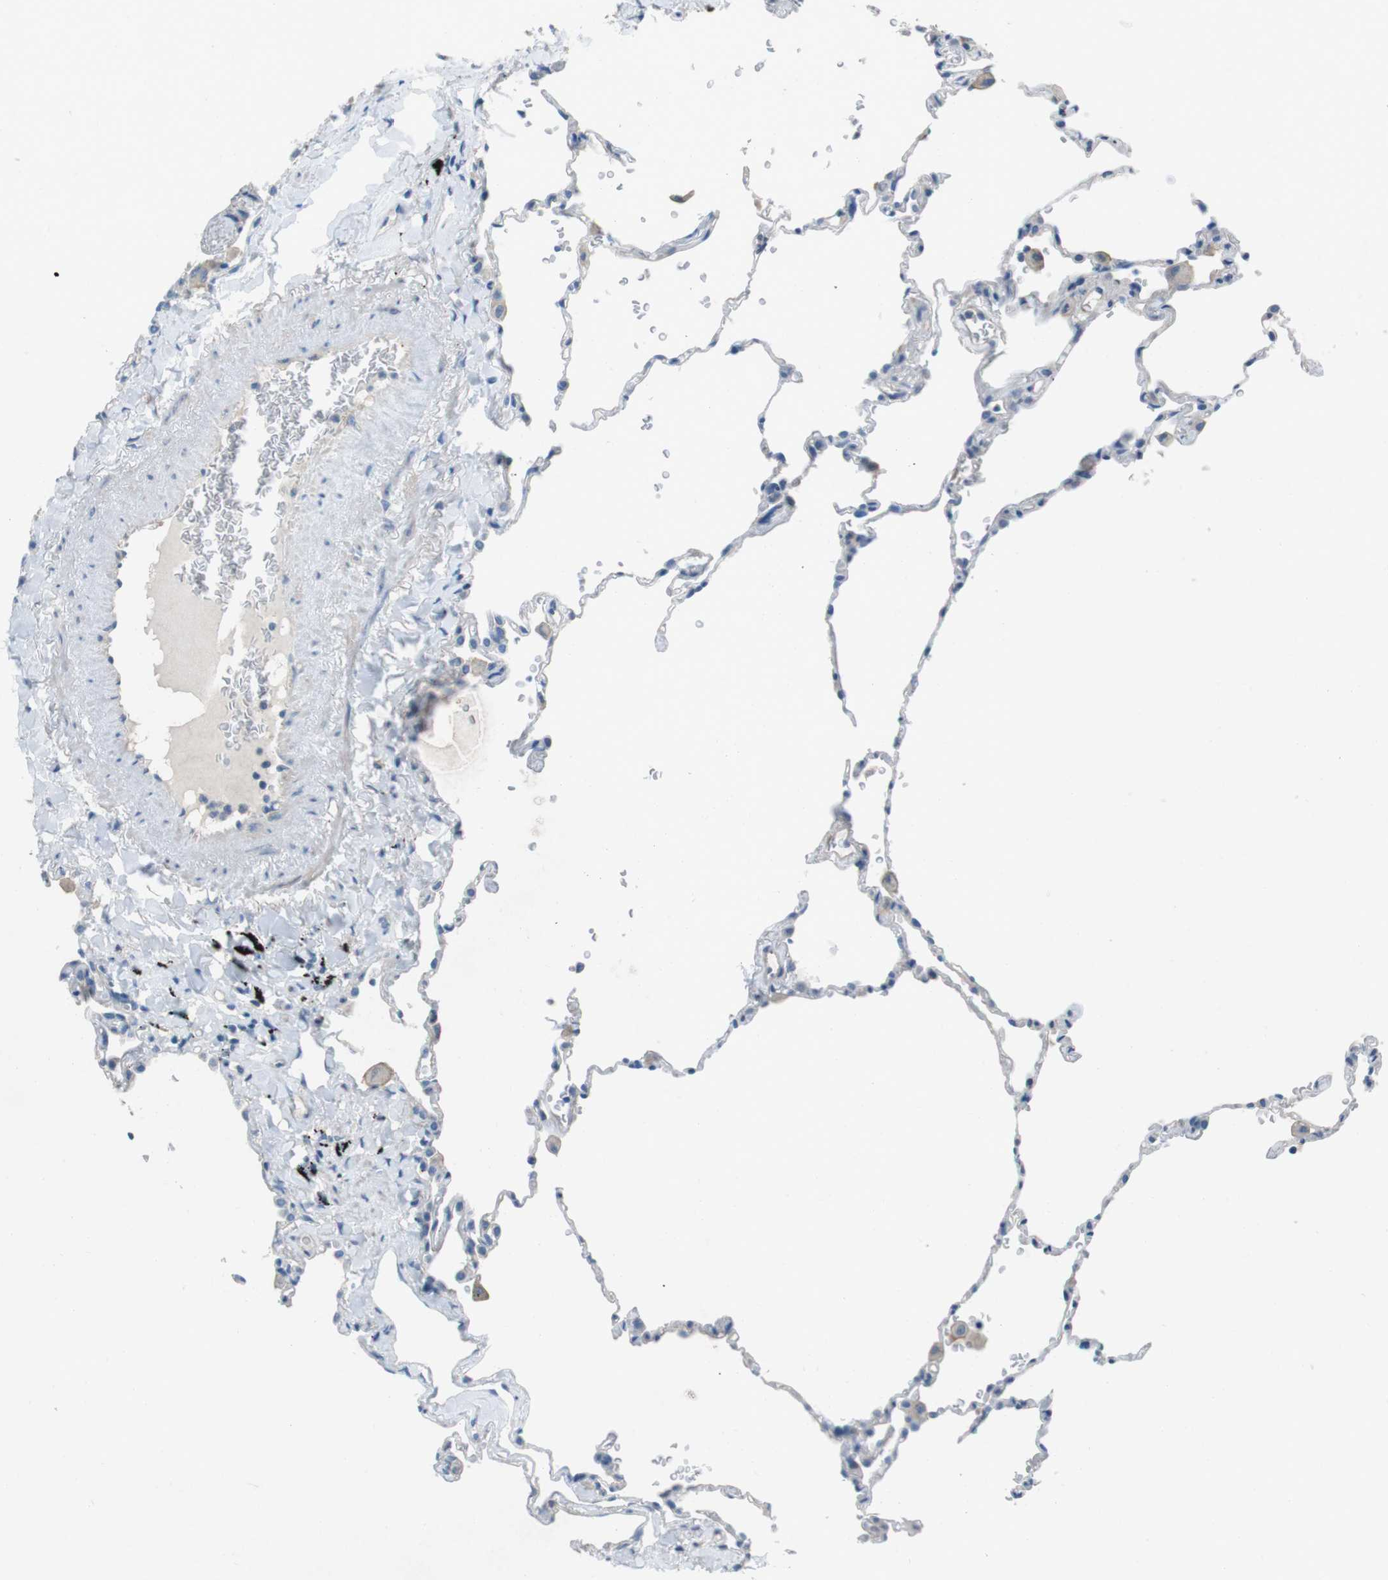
{"staining": {"intensity": "negative", "quantity": "none", "location": "none"}, "tissue": "lung", "cell_type": "Alveolar cells", "image_type": "normal", "snomed": [{"axis": "morphology", "description": "Normal tissue, NOS"}, {"axis": "topography", "description": "Lung"}], "caption": "A high-resolution photomicrograph shows immunohistochemistry staining of unremarkable lung, which demonstrates no significant expression in alveolar cells.", "gene": "CYP2C19", "patient": {"sex": "male", "age": 59}}